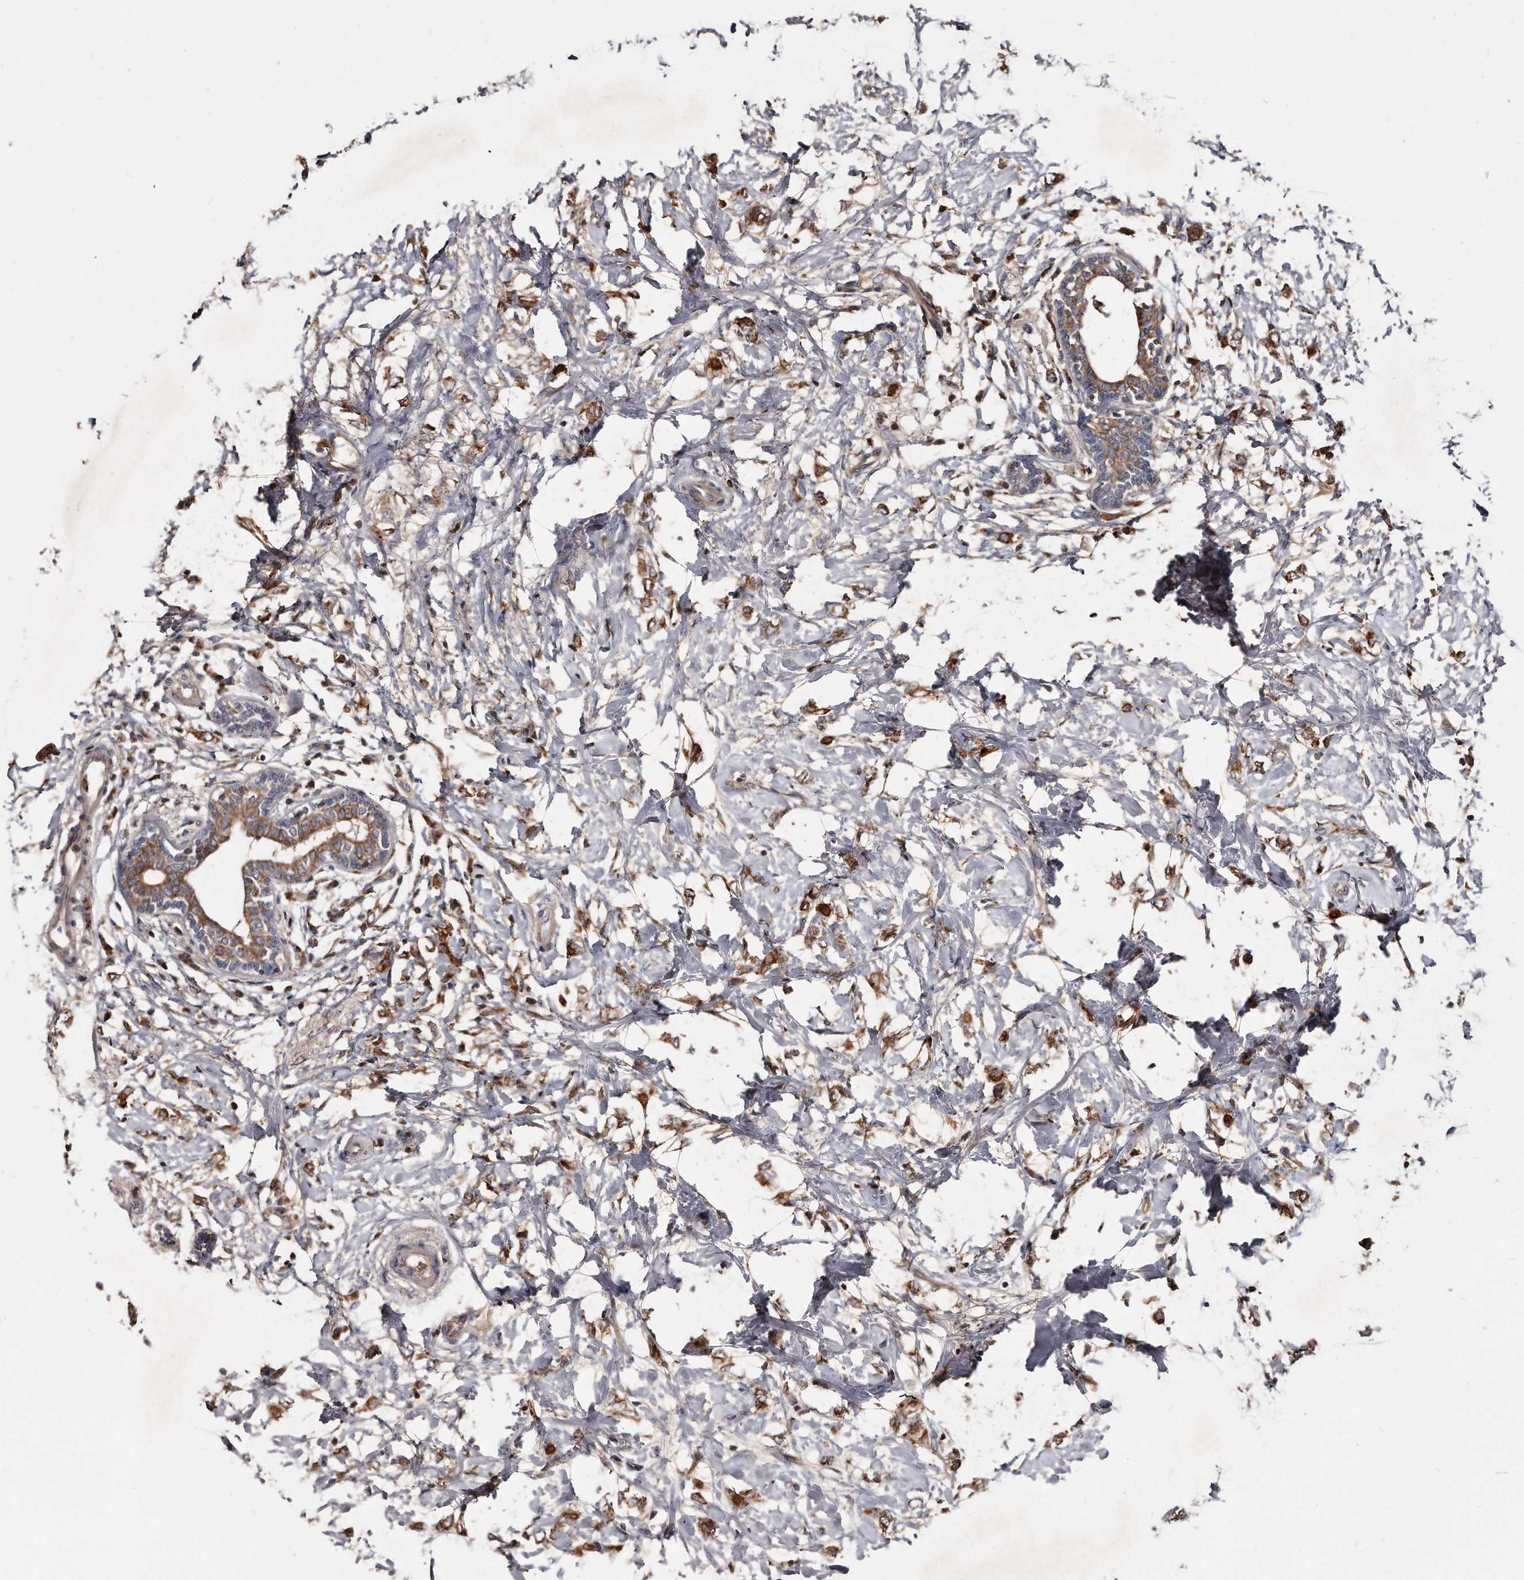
{"staining": {"intensity": "moderate", "quantity": ">75%", "location": "cytoplasmic/membranous"}, "tissue": "breast cancer", "cell_type": "Tumor cells", "image_type": "cancer", "snomed": [{"axis": "morphology", "description": "Normal tissue, NOS"}, {"axis": "morphology", "description": "Lobular carcinoma"}, {"axis": "topography", "description": "Breast"}], "caption": "IHC (DAB (3,3'-diaminobenzidine)) staining of breast cancer displays moderate cytoplasmic/membranous protein staining in approximately >75% of tumor cells.", "gene": "FAM136A", "patient": {"sex": "female", "age": 47}}